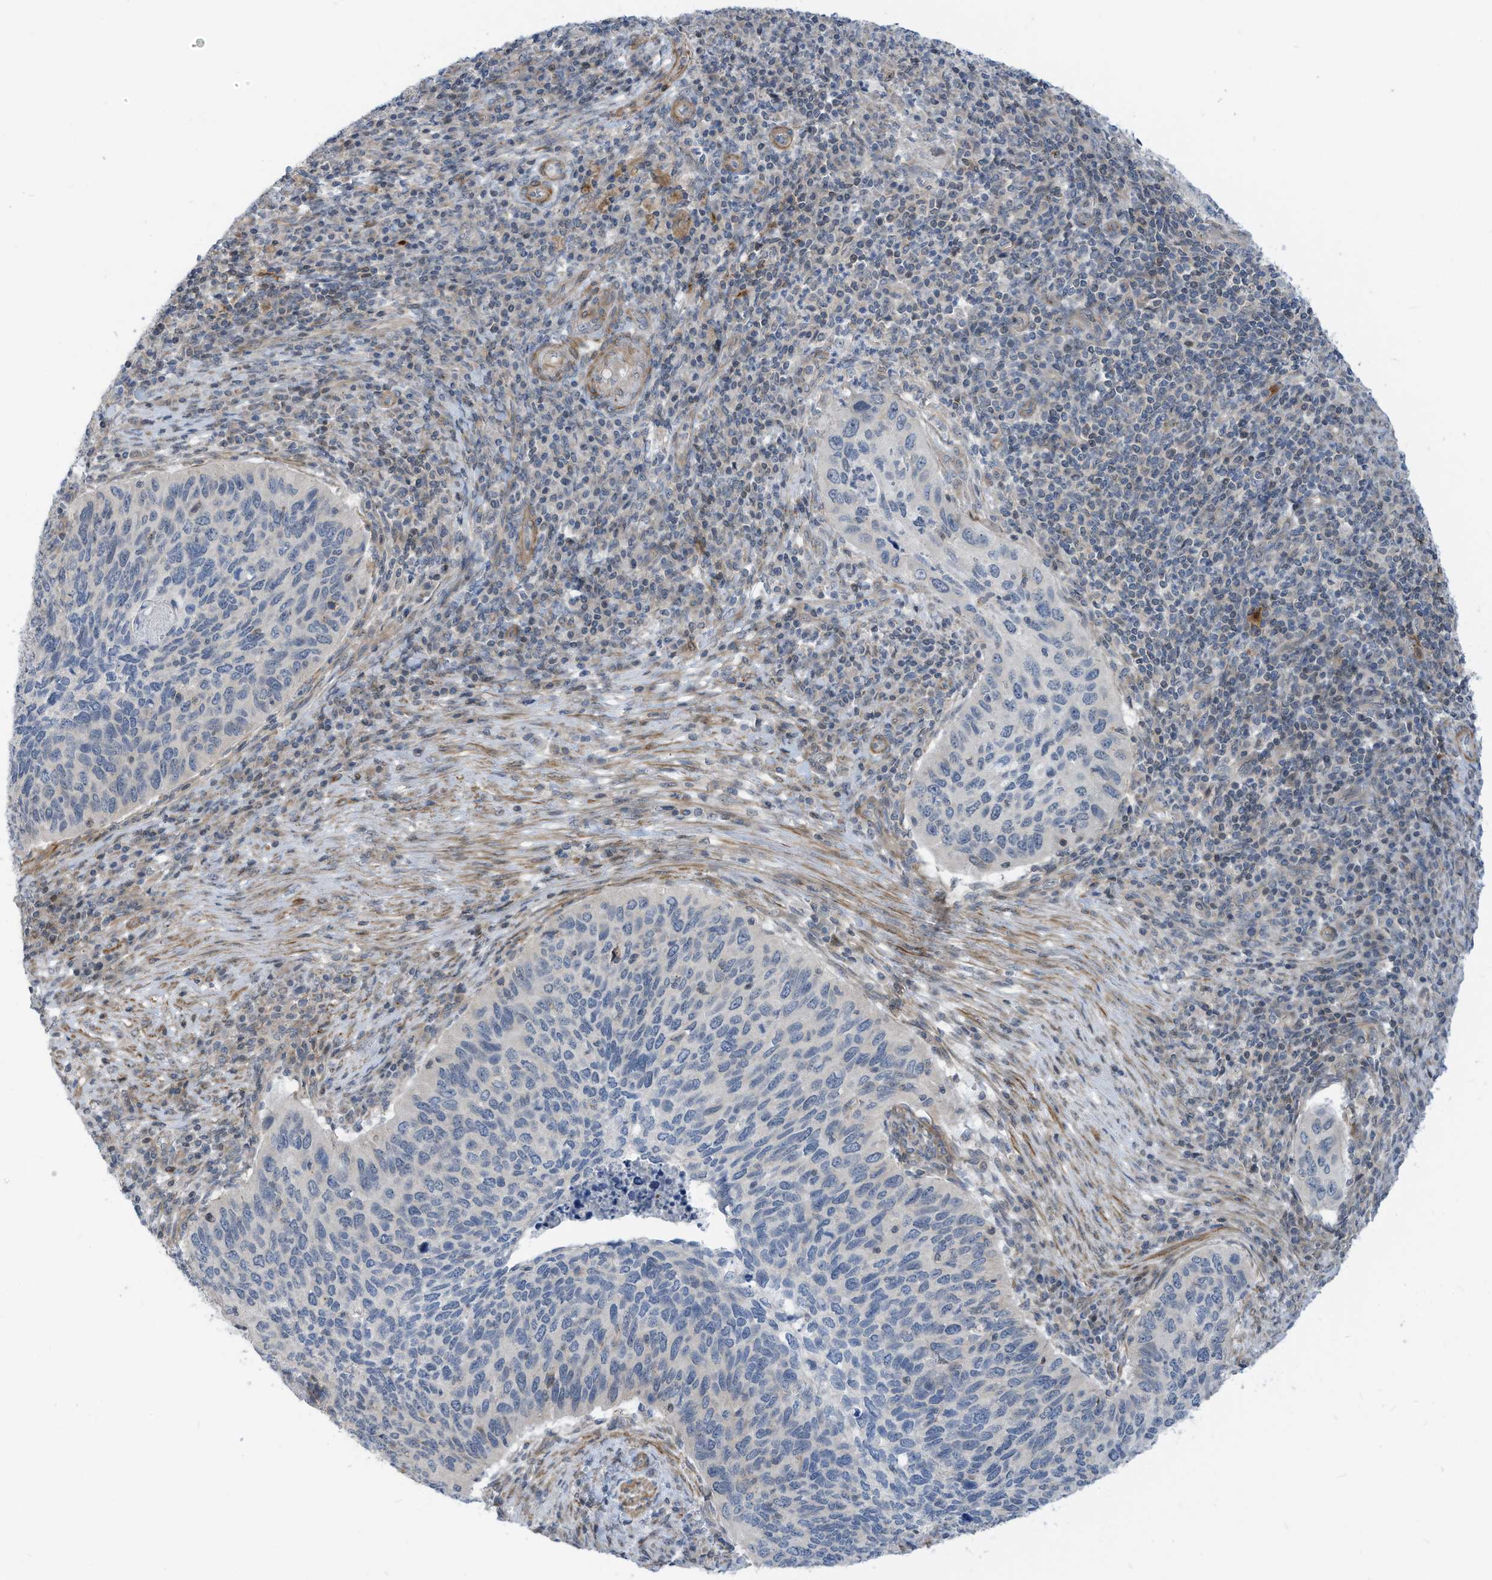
{"staining": {"intensity": "negative", "quantity": "none", "location": "none"}, "tissue": "cervical cancer", "cell_type": "Tumor cells", "image_type": "cancer", "snomed": [{"axis": "morphology", "description": "Squamous cell carcinoma, NOS"}, {"axis": "topography", "description": "Cervix"}], "caption": "IHC photomicrograph of neoplastic tissue: human cervical cancer (squamous cell carcinoma) stained with DAB shows no significant protein positivity in tumor cells.", "gene": "GPATCH3", "patient": {"sex": "female", "age": 38}}